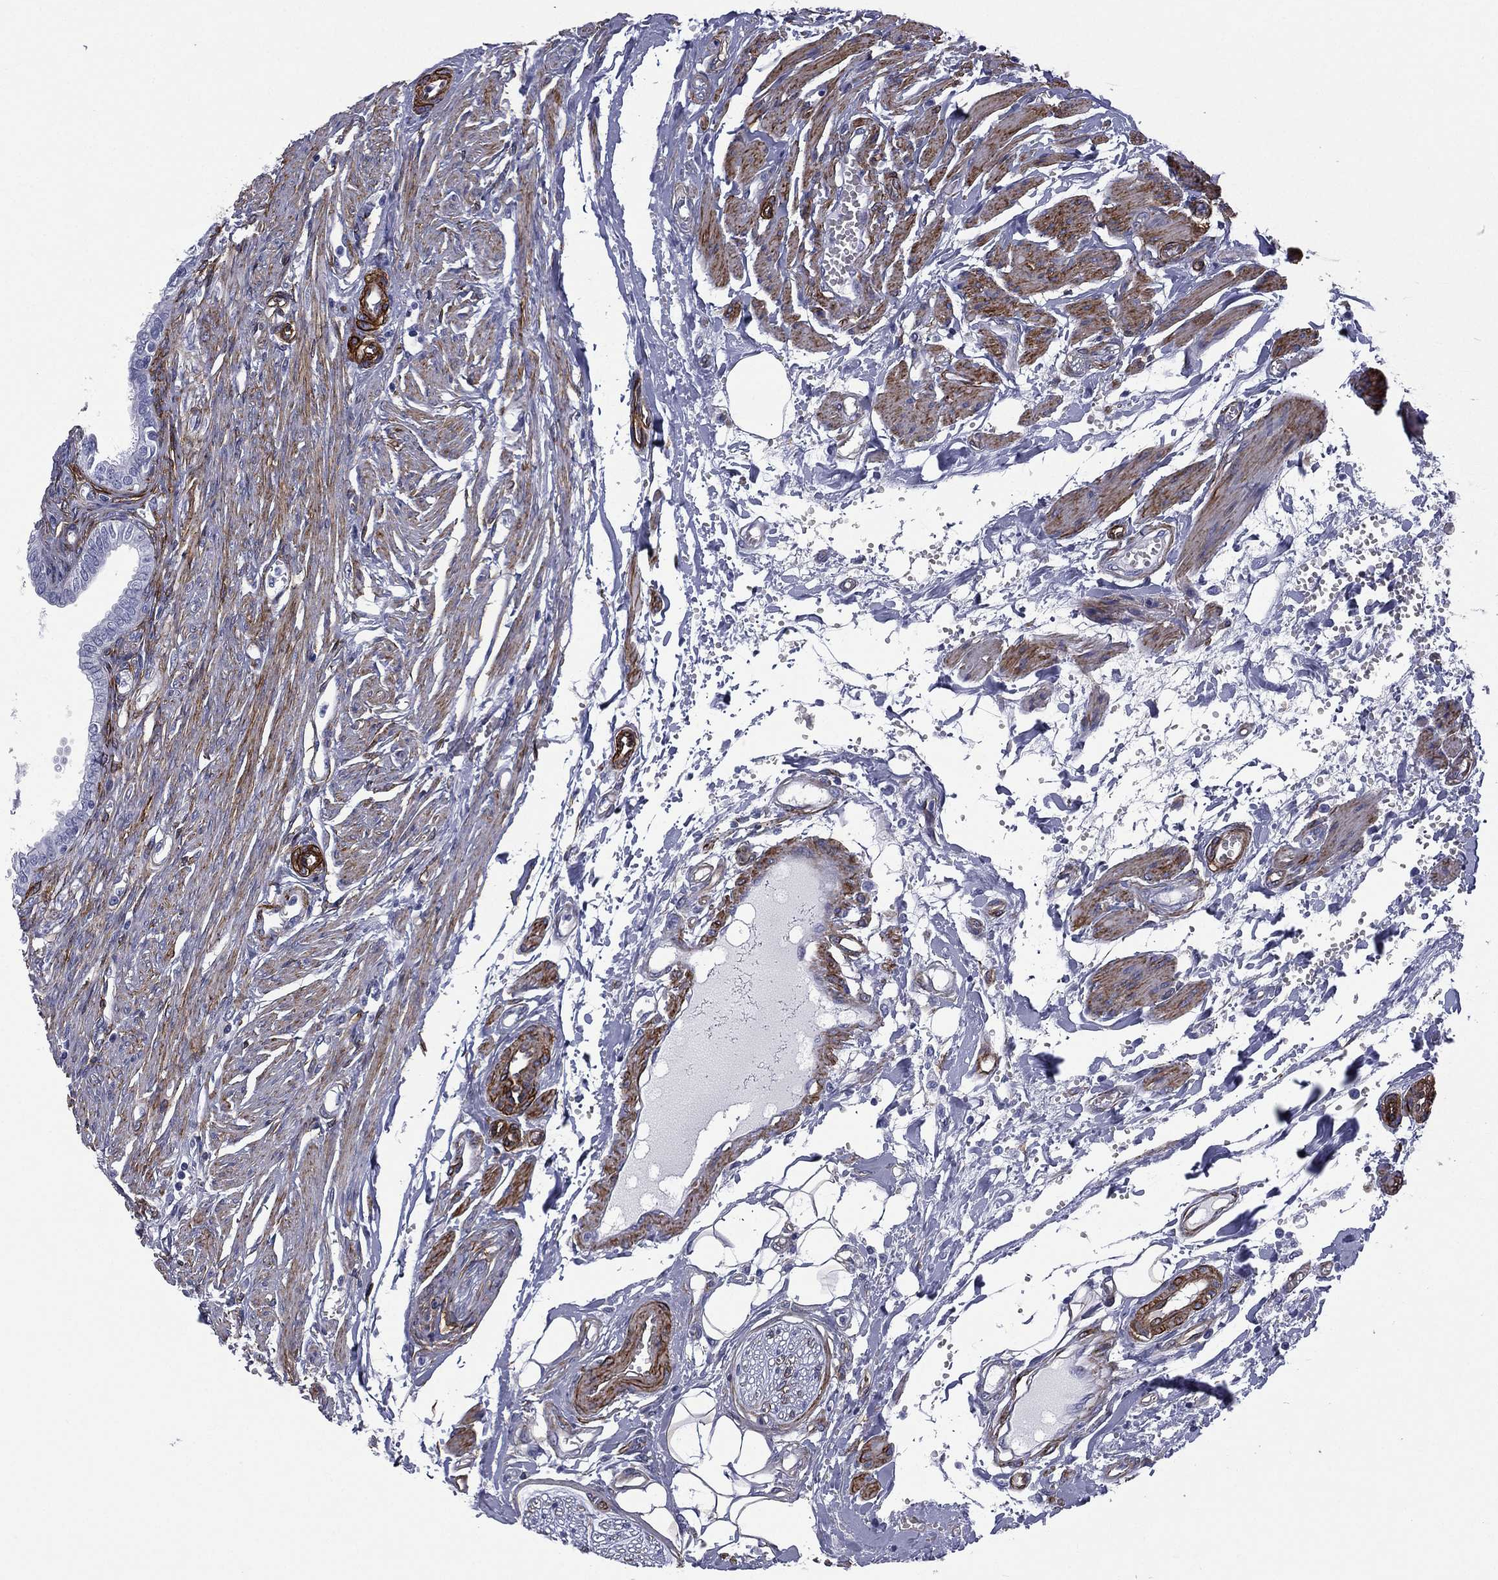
{"staining": {"intensity": "negative", "quantity": "none", "location": "none"}, "tissue": "fallopian tube", "cell_type": "Glandular cells", "image_type": "normal", "snomed": [{"axis": "morphology", "description": "Normal tissue, NOS"}, {"axis": "morphology", "description": "Carcinoma, endometroid"}, {"axis": "topography", "description": "Fallopian tube"}, {"axis": "topography", "description": "Ovary"}], "caption": "Immunohistochemical staining of benign fallopian tube shows no significant expression in glandular cells.", "gene": "CAVIN3", "patient": {"sex": "female", "age": 42}}